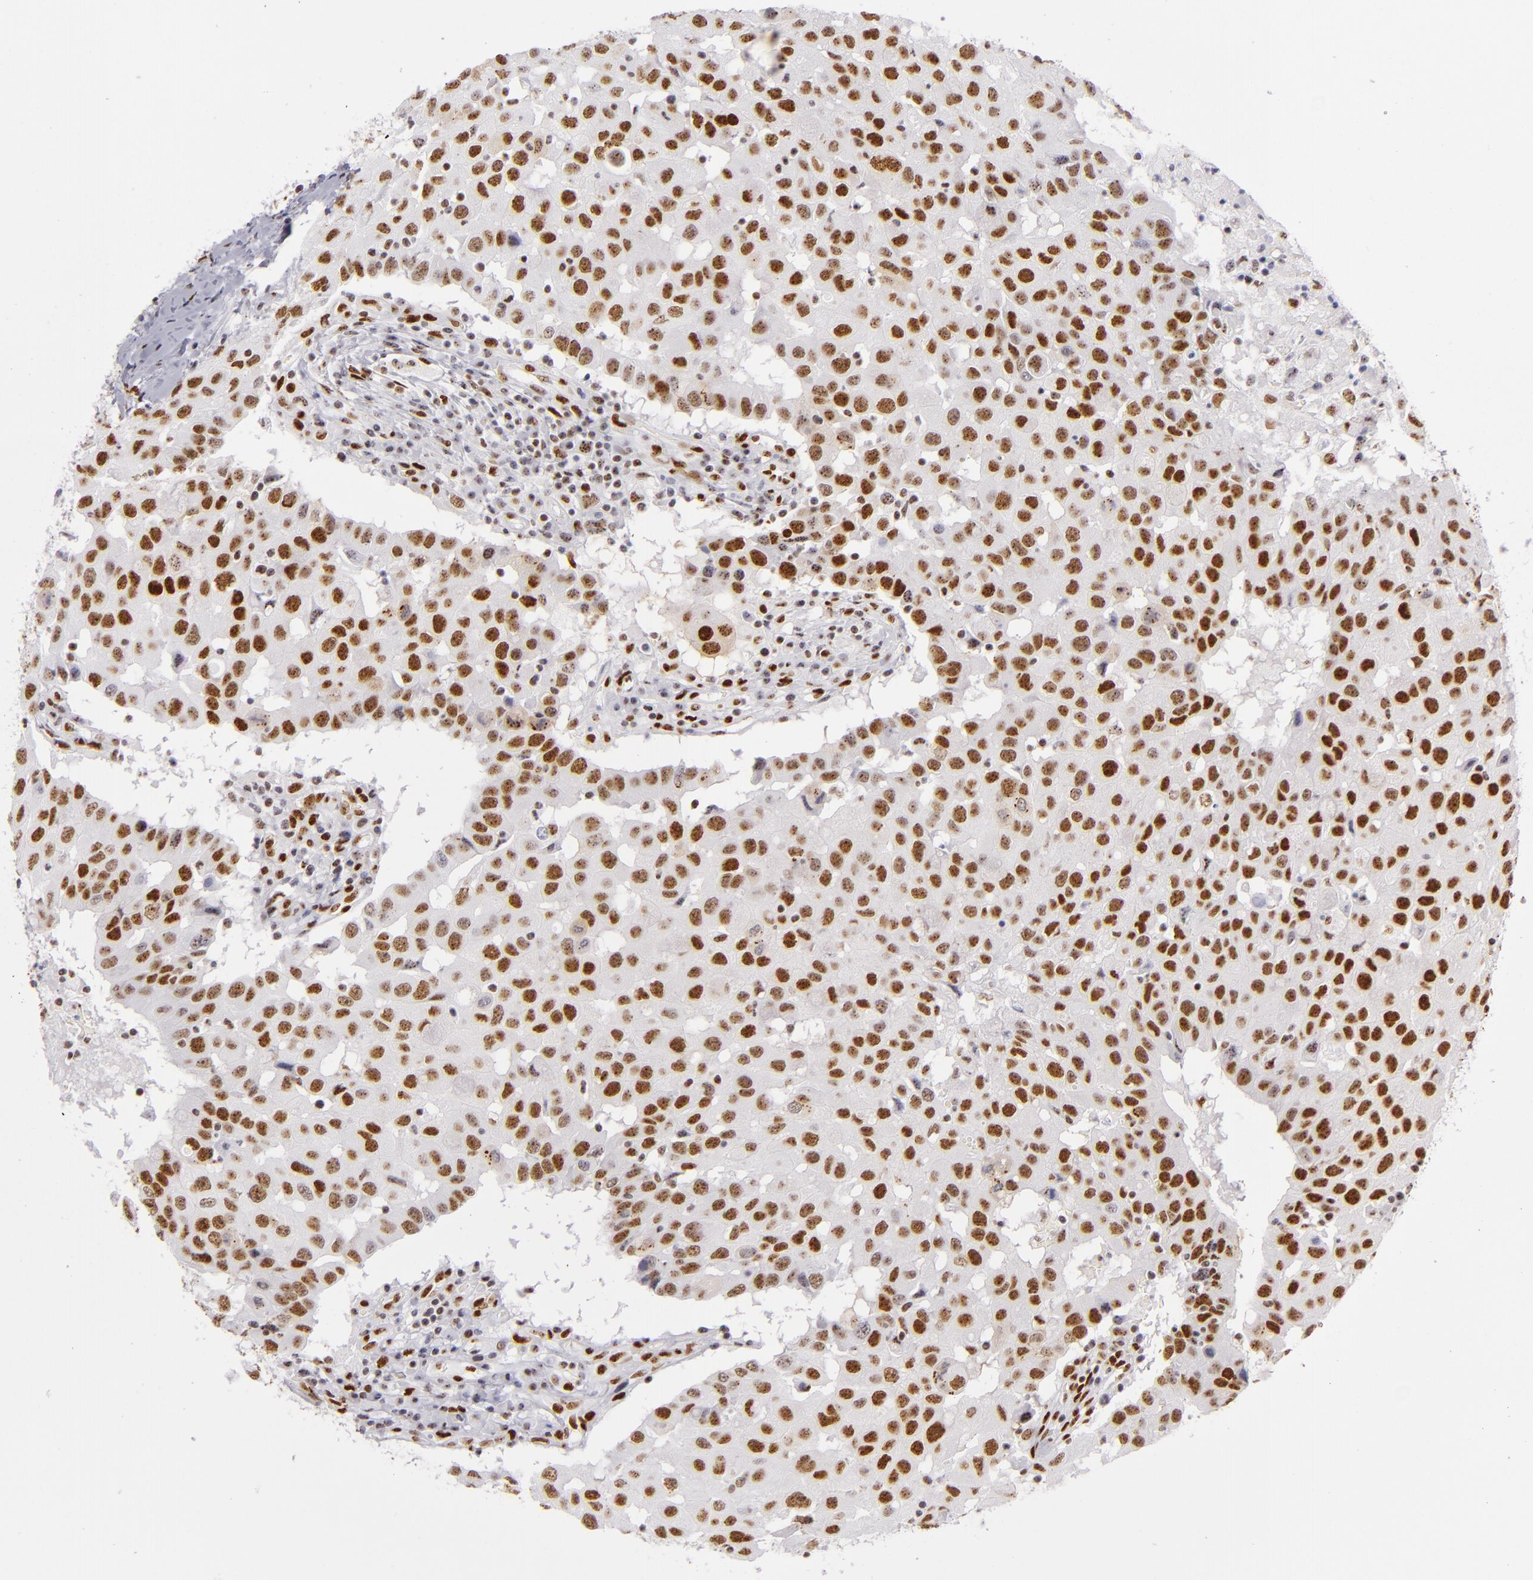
{"staining": {"intensity": "strong", "quantity": ">75%", "location": "nuclear"}, "tissue": "breast cancer", "cell_type": "Tumor cells", "image_type": "cancer", "snomed": [{"axis": "morphology", "description": "Duct carcinoma"}, {"axis": "topography", "description": "Breast"}], "caption": "Invasive ductal carcinoma (breast) stained with a brown dye reveals strong nuclear positive positivity in about >75% of tumor cells.", "gene": "TOP3A", "patient": {"sex": "female", "age": 27}}